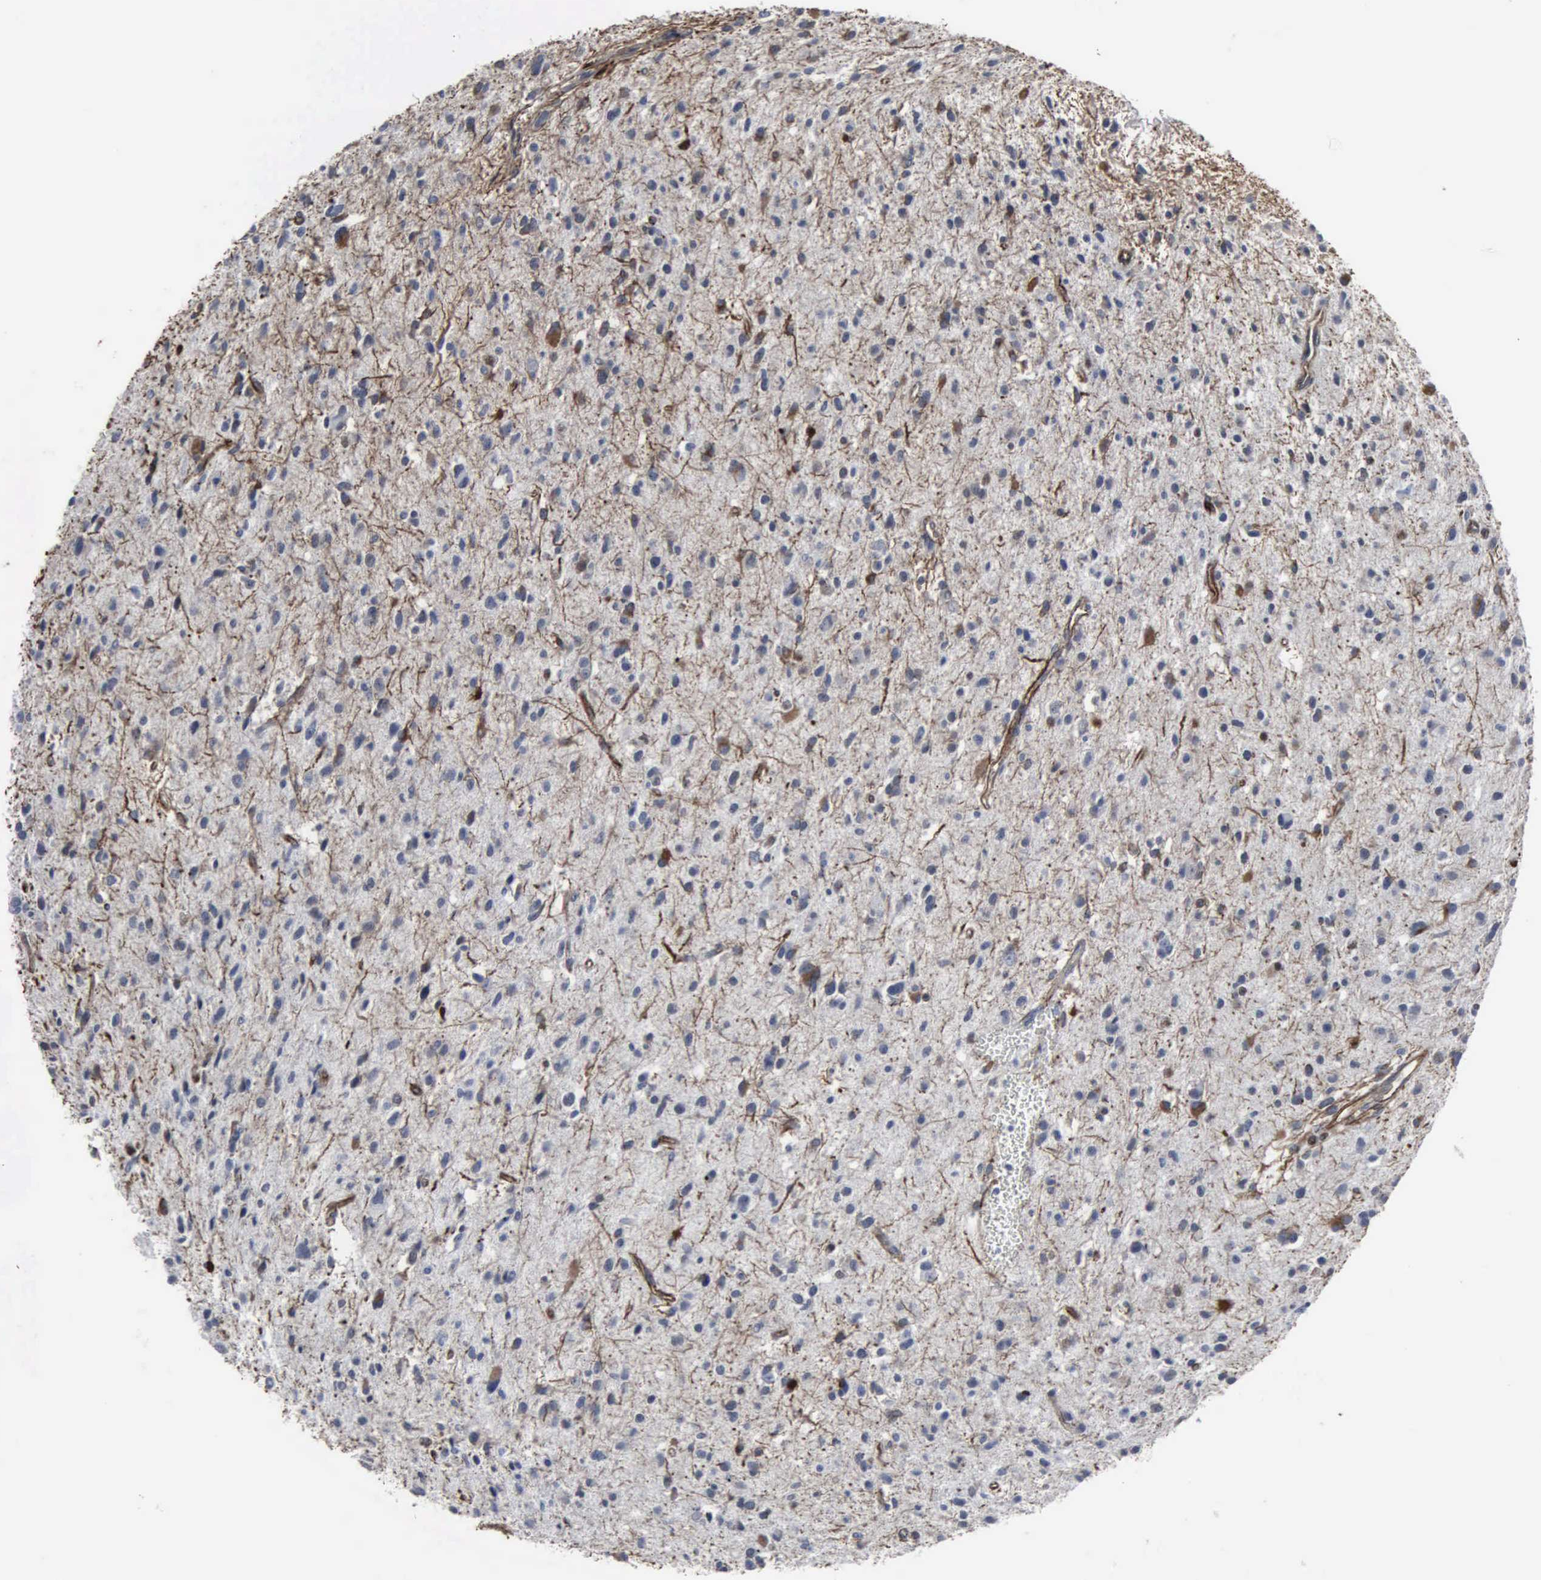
{"staining": {"intensity": "moderate", "quantity": "<25%", "location": "cytoplasmic/membranous,nuclear"}, "tissue": "glioma", "cell_type": "Tumor cells", "image_type": "cancer", "snomed": [{"axis": "morphology", "description": "Glioma, malignant, Low grade"}, {"axis": "topography", "description": "Brain"}], "caption": "Protein staining shows moderate cytoplasmic/membranous and nuclear expression in about <25% of tumor cells in malignant glioma (low-grade).", "gene": "CCNE1", "patient": {"sex": "female", "age": 46}}